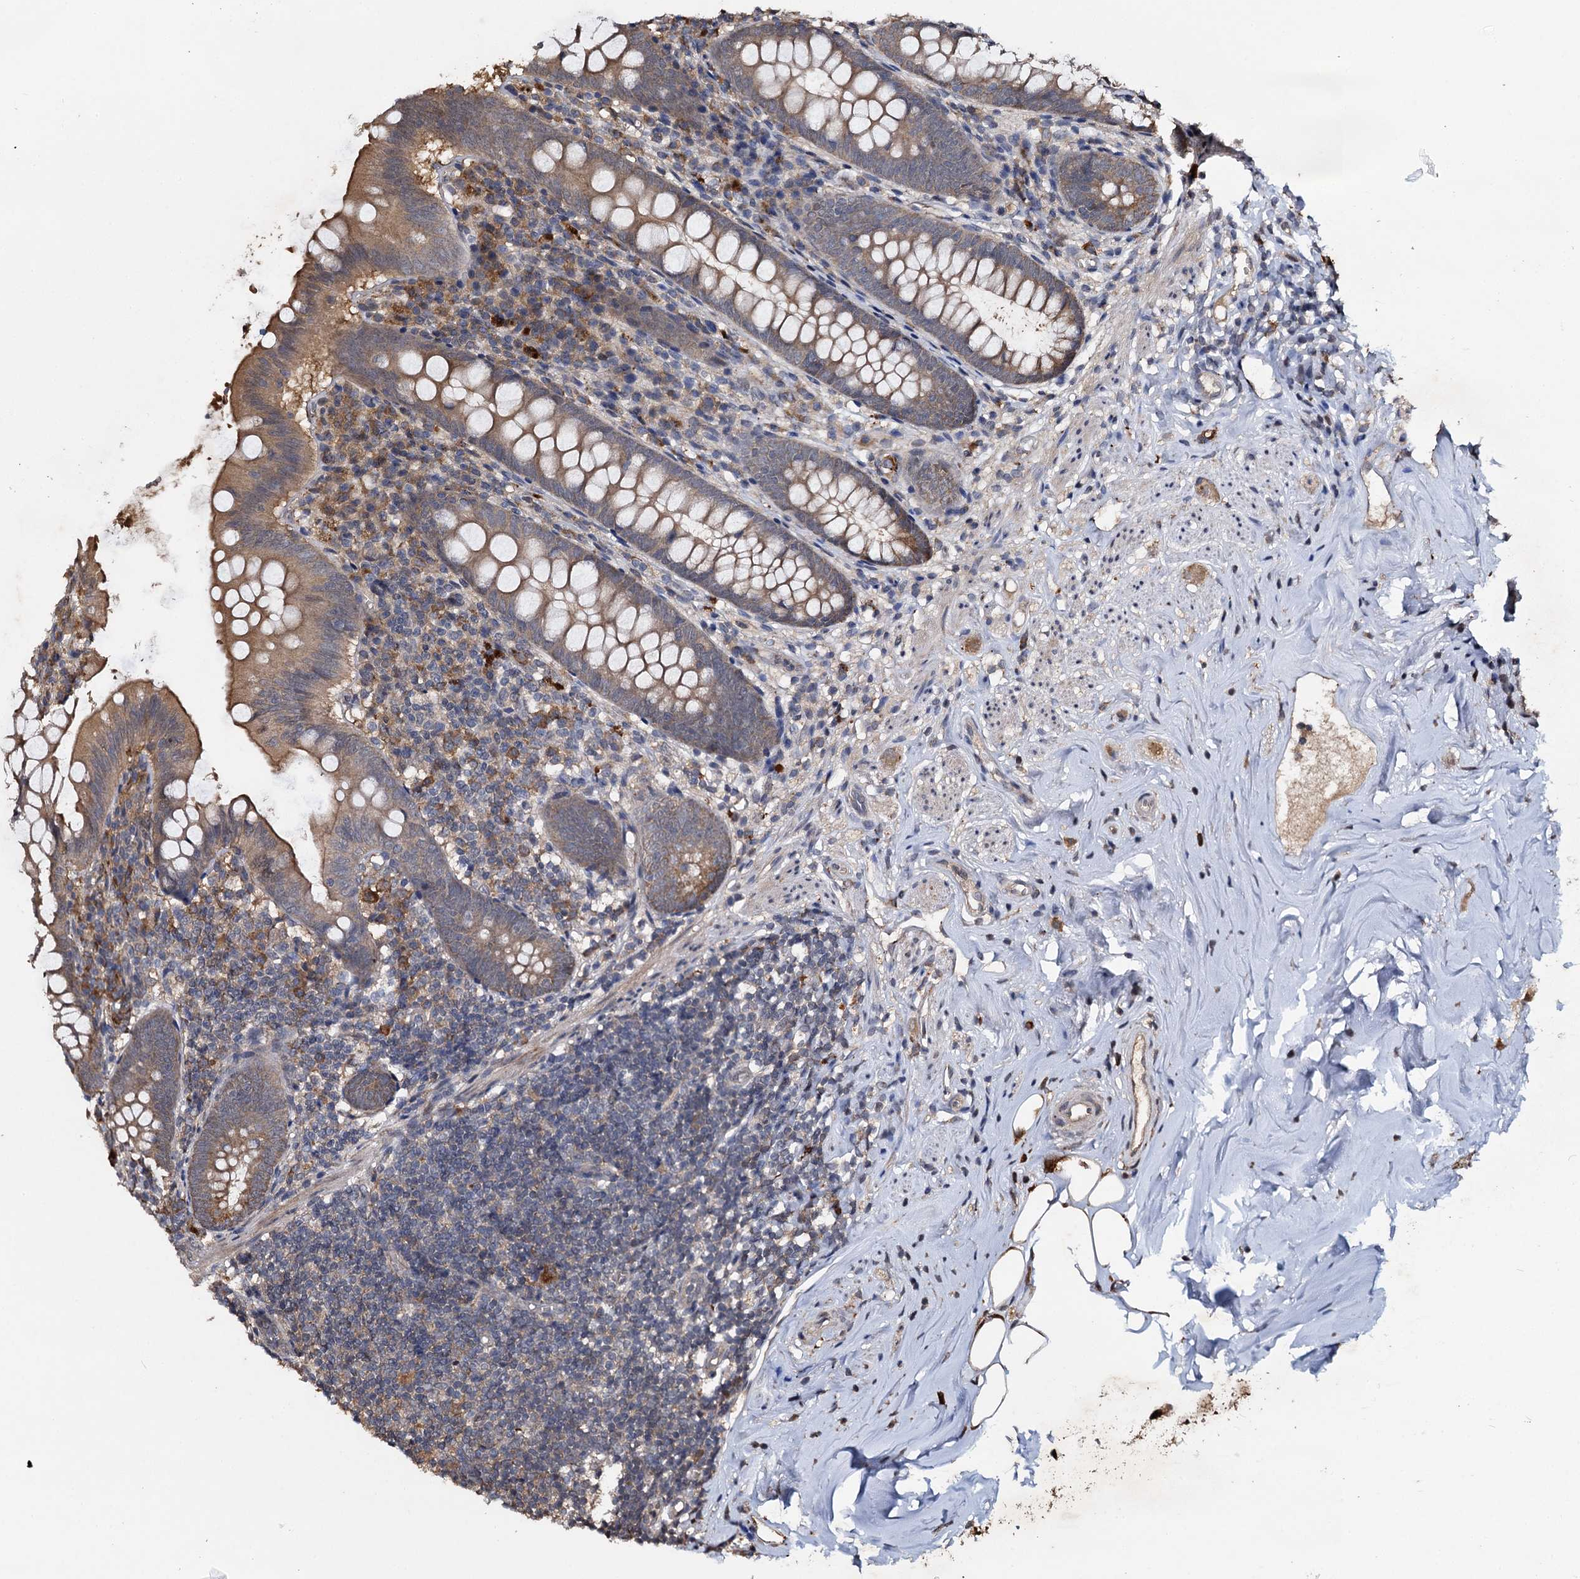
{"staining": {"intensity": "moderate", "quantity": "25%-75%", "location": "cytoplasmic/membranous"}, "tissue": "appendix", "cell_type": "Glandular cells", "image_type": "normal", "snomed": [{"axis": "morphology", "description": "Normal tissue, NOS"}, {"axis": "topography", "description": "Appendix"}], "caption": "Immunohistochemistry (IHC) of unremarkable appendix displays medium levels of moderate cytoplasmic/membranous expression in approximately 25%-75% of glandular cells.", "gene": "SLC46A3", "patient": {"sex": "female", "age": 51}}